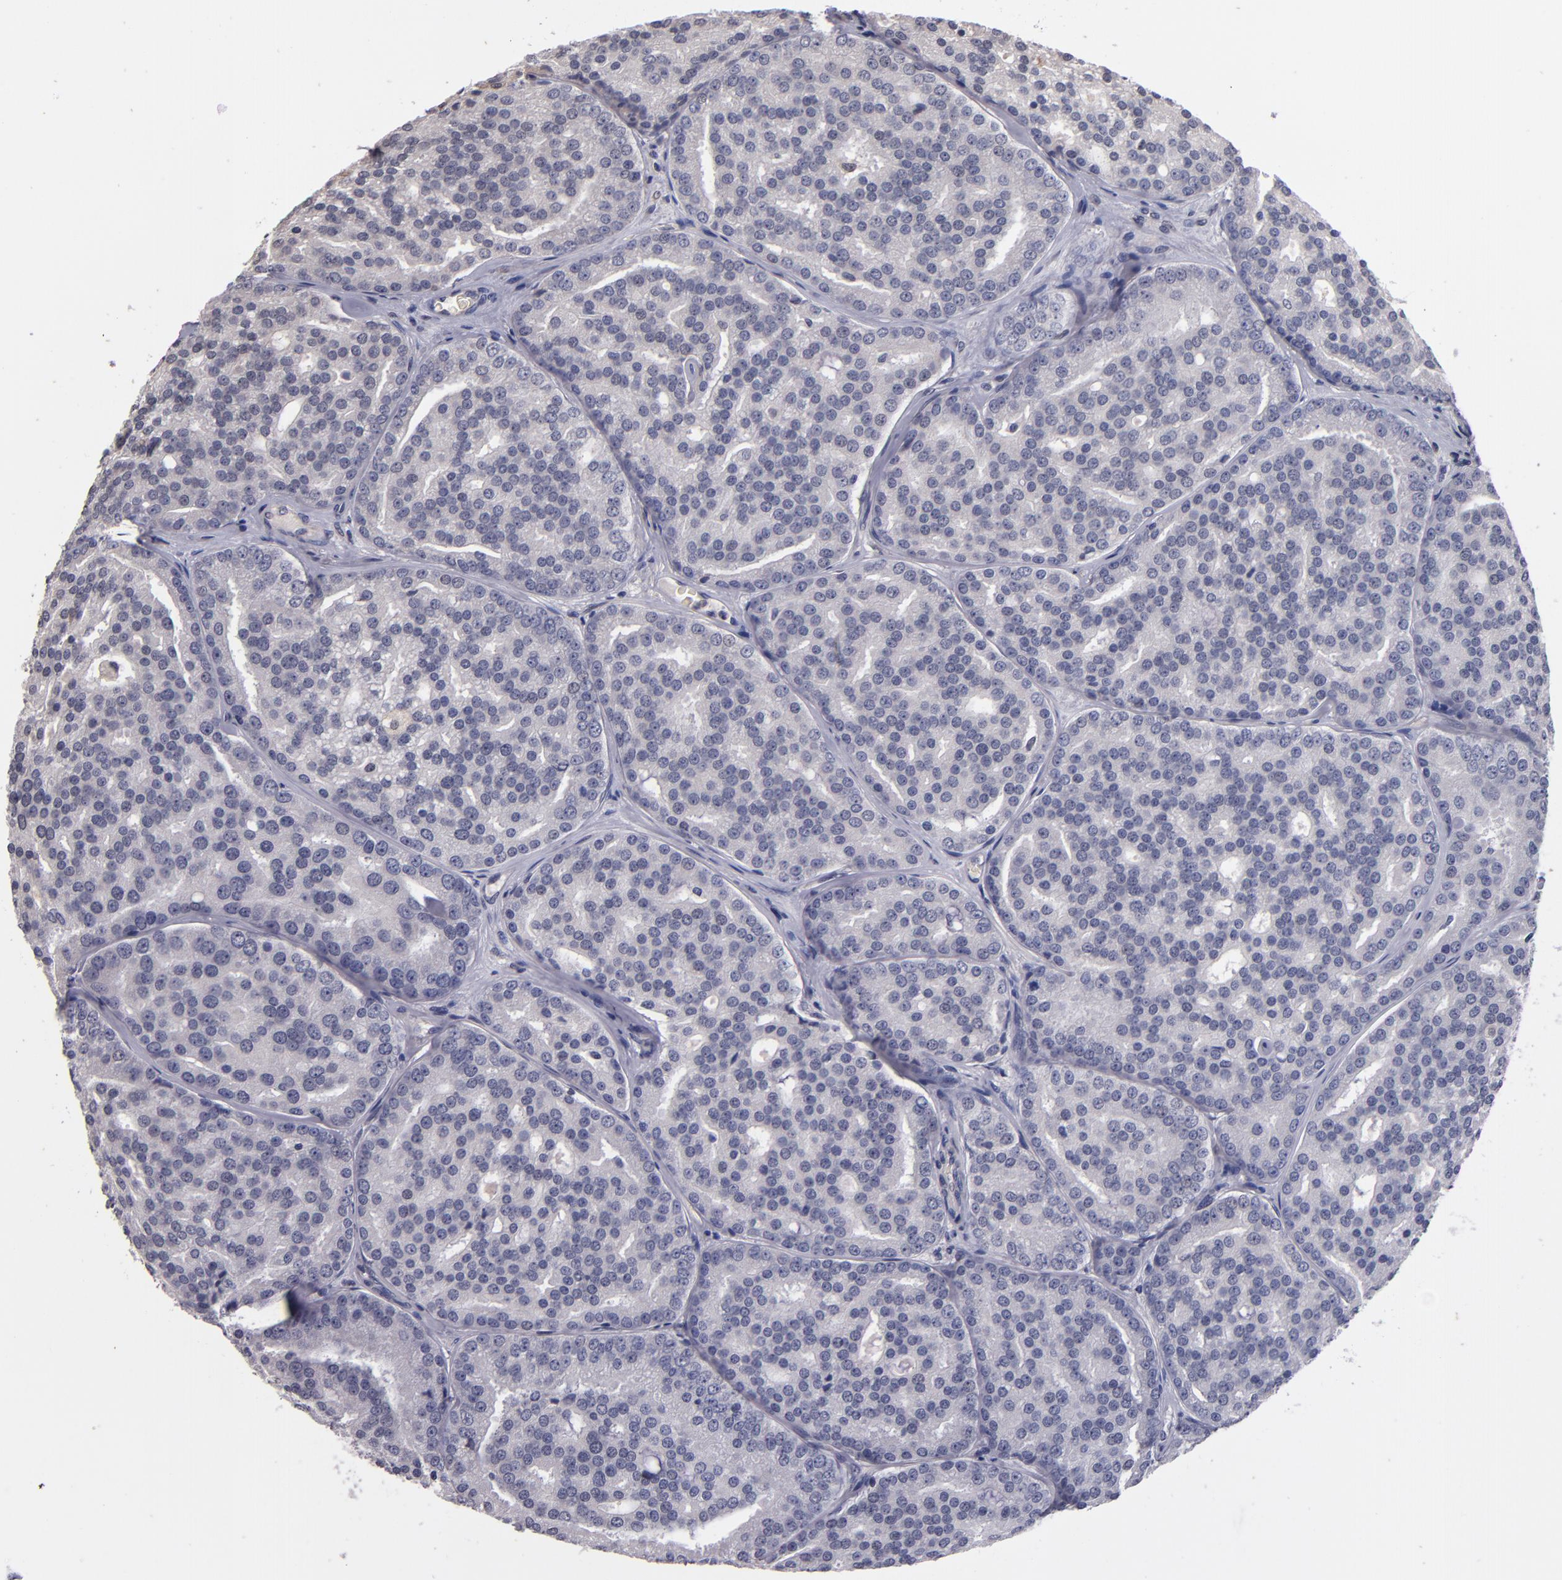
{"staining": {"intensity": "negative", "quantity": "none", "location": "none"}, "tissue": "prostate cancer", "cell_type": "Tumor cells", "image_type": "cancer", "snomed": [{"axis": "morphology", "description": "Adenocarcinoma, High grade"}, {"axis": "topography", "description": "Prostate"}], "caption": "Protein analysis of adenocarcinoma (high-grade) (prostate) demonstrates no significant positivity in tumor cells.", "gene": "S100A1", "patient": {"sex": "male", "age": 64}}